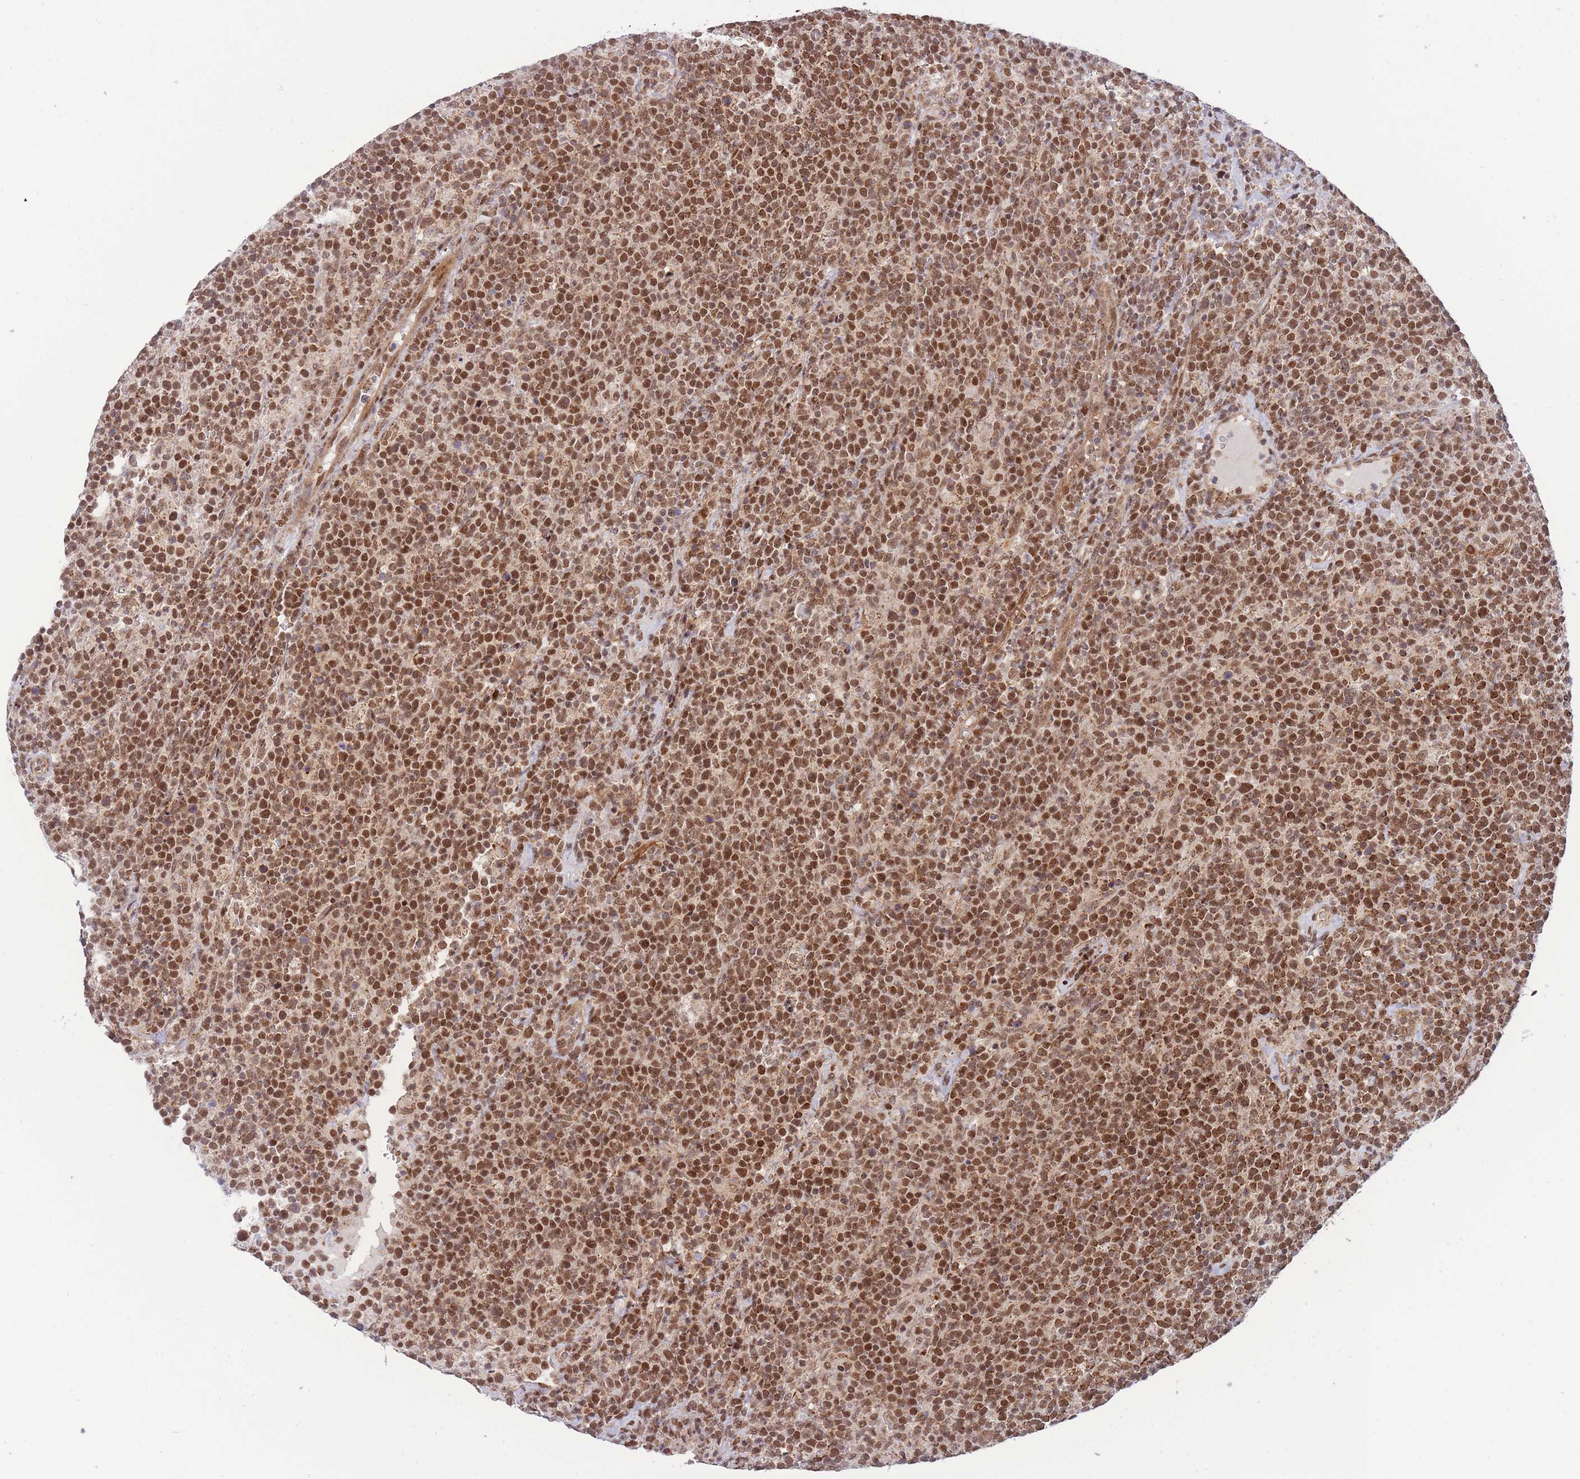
{"staining": {"intensity": "moderate", "quantity": ">75%", "location": "nuclear"}, "tissue": "lymphoma", "cell_type": "Tumor cells", "image_type": "cancer", "snomed": [{"axis": "morphology", "description": "Malignant lymphoma, non-Hodgkin's type, High grade"}, {"axis": "topography", "description": "Lymph node"}], "caption": "DAB immunohistochemical staining of human high-grade malignant lymphoma, non-Hodgkin's type shows moderate nuclear protein positivity in about >75% of tumor cells. The staining is performed using DAB (3,3'-diaminobenzidine) brown chromogen to label protein expression. The nuclei are counter-stained blue using hematoxylin.", "gene": "BOD1L1", "patient": {"sex": "male", "age": 61}}